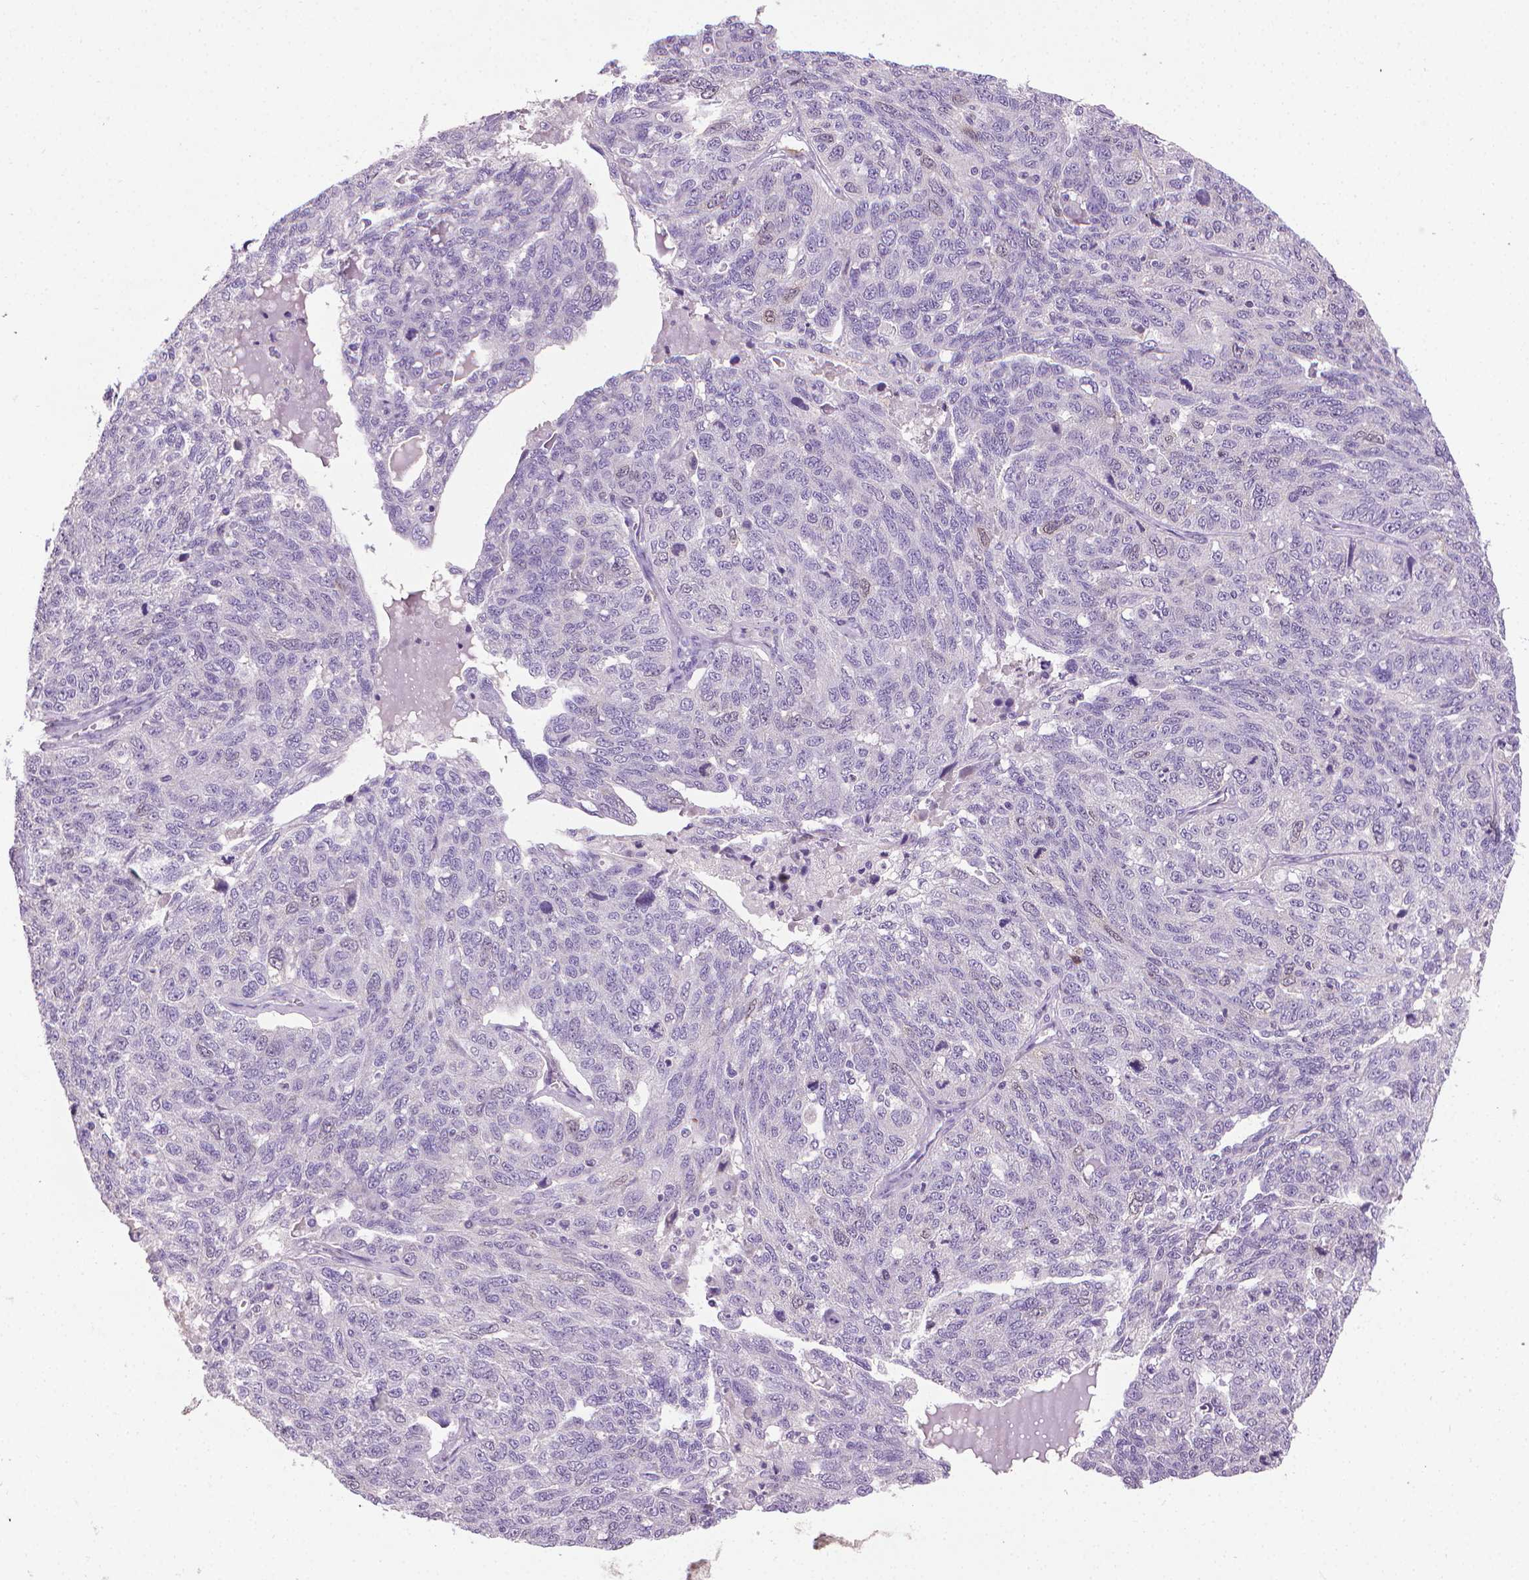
{"staining": {"intensity": "negative", "quantity": "none", "location": "none"}, "tissue": "ovarian cancer", "cell_type": "Tumor cells", "image_type": "cancer", "snomed": [{"axis": "morphology", "description": "Cystadenocarcinoma, serous, NOS"}, {"axis": "topography", "description": "Ovary"}], "caption": "This is an immunohistochemistry histopathology image of human ovarian serous cystadenocarcinoma. There is no expression in tumor cells.", "gene": "CDKN2D", "patient": {"sex": "female", "age": 71}}